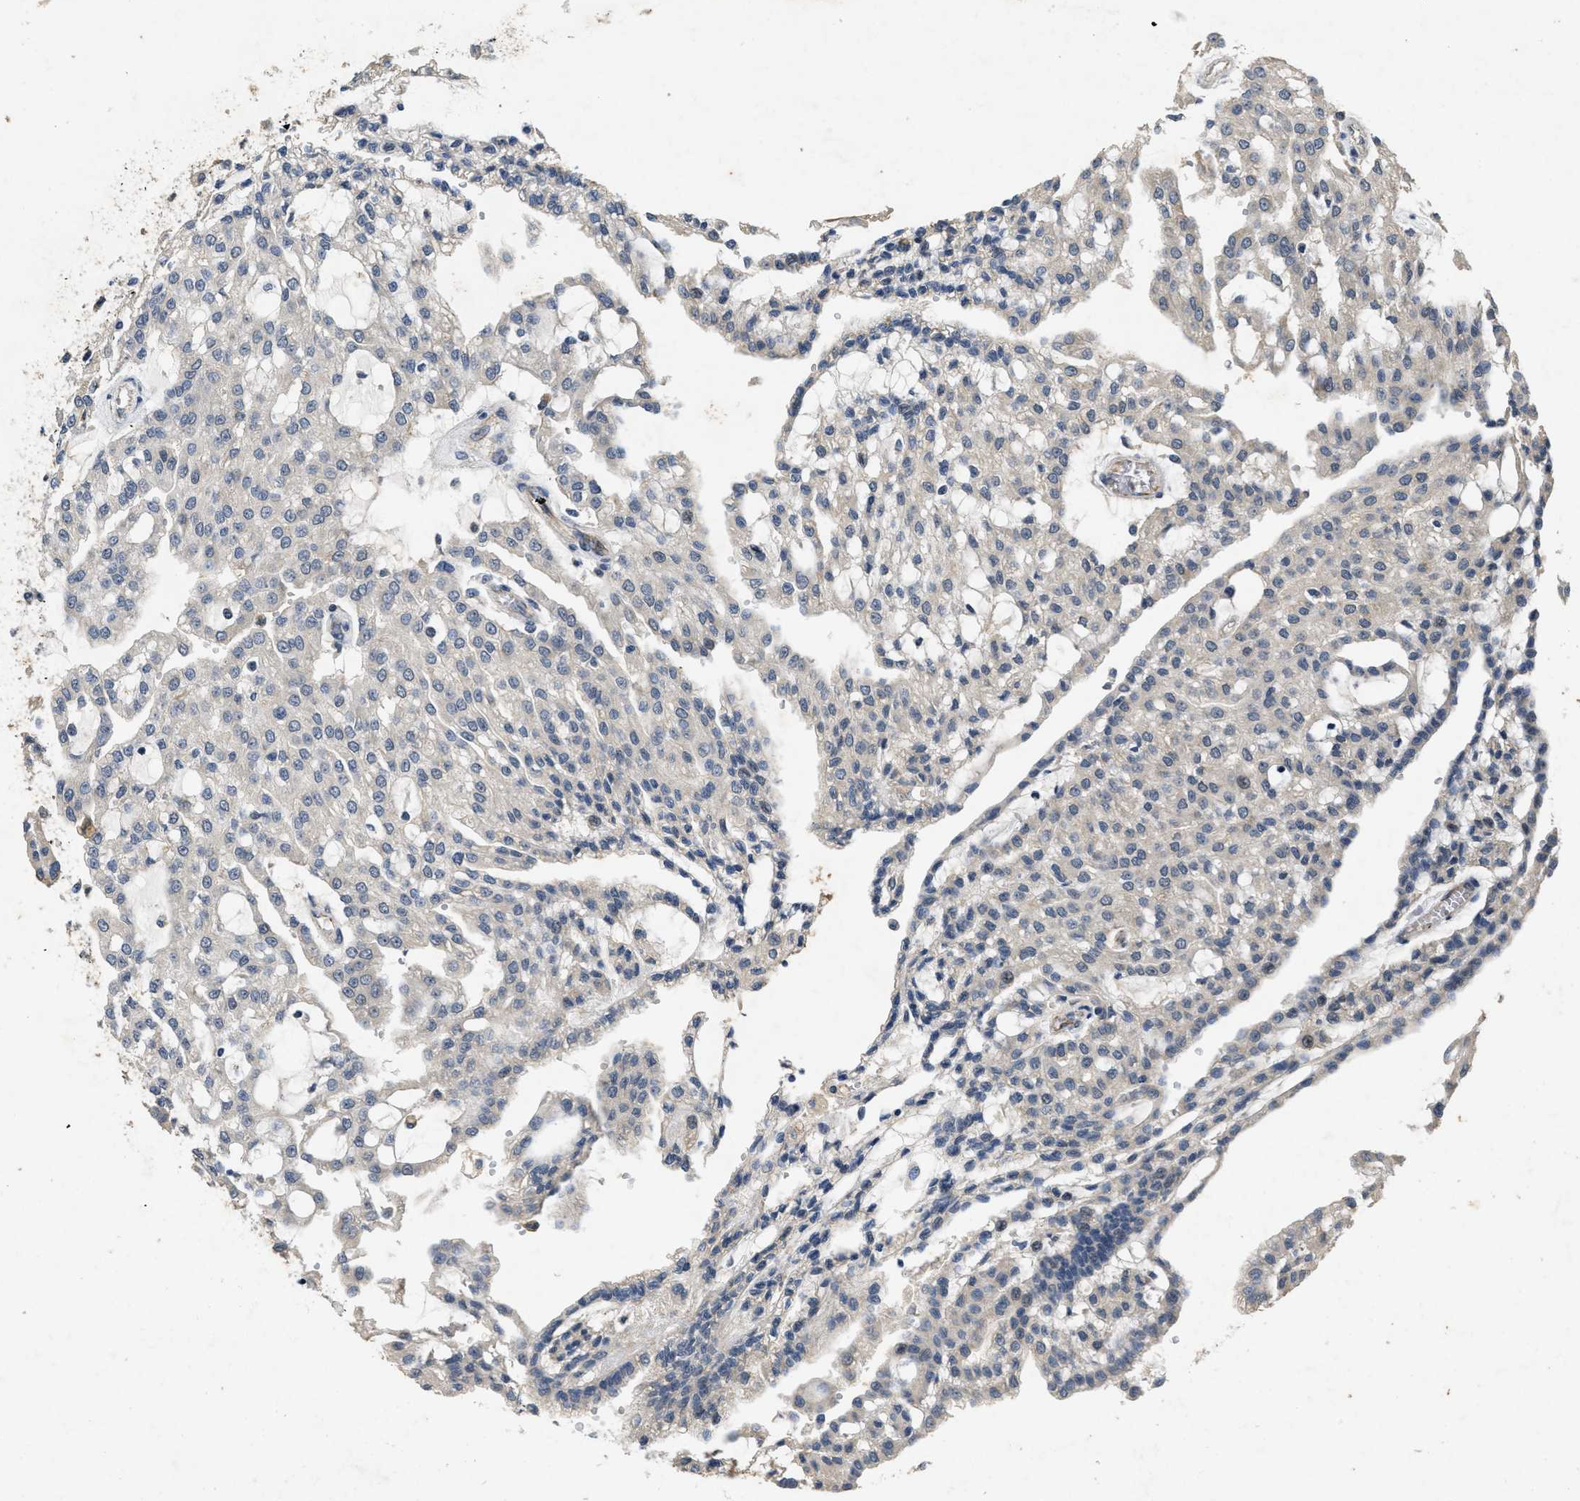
{"staining": {"intensity": "negative", "quantity": "none", "location": "none"}, "tissue": "renal cancer", "cell_type": "Tumor cells", "image_type": "cancer", "snomed": [{"axis": "morphology", "description": "Adenocarcinoma, NOS"}, {"axis": "topography", "description": "Kidney"}], "caption": "Human renal adenocarcinoma stained for a protein using IHC exhibits no expression in tumor cells.", "gene": "PAPOLG", "patient": {"sex": "male", "age": 63}}